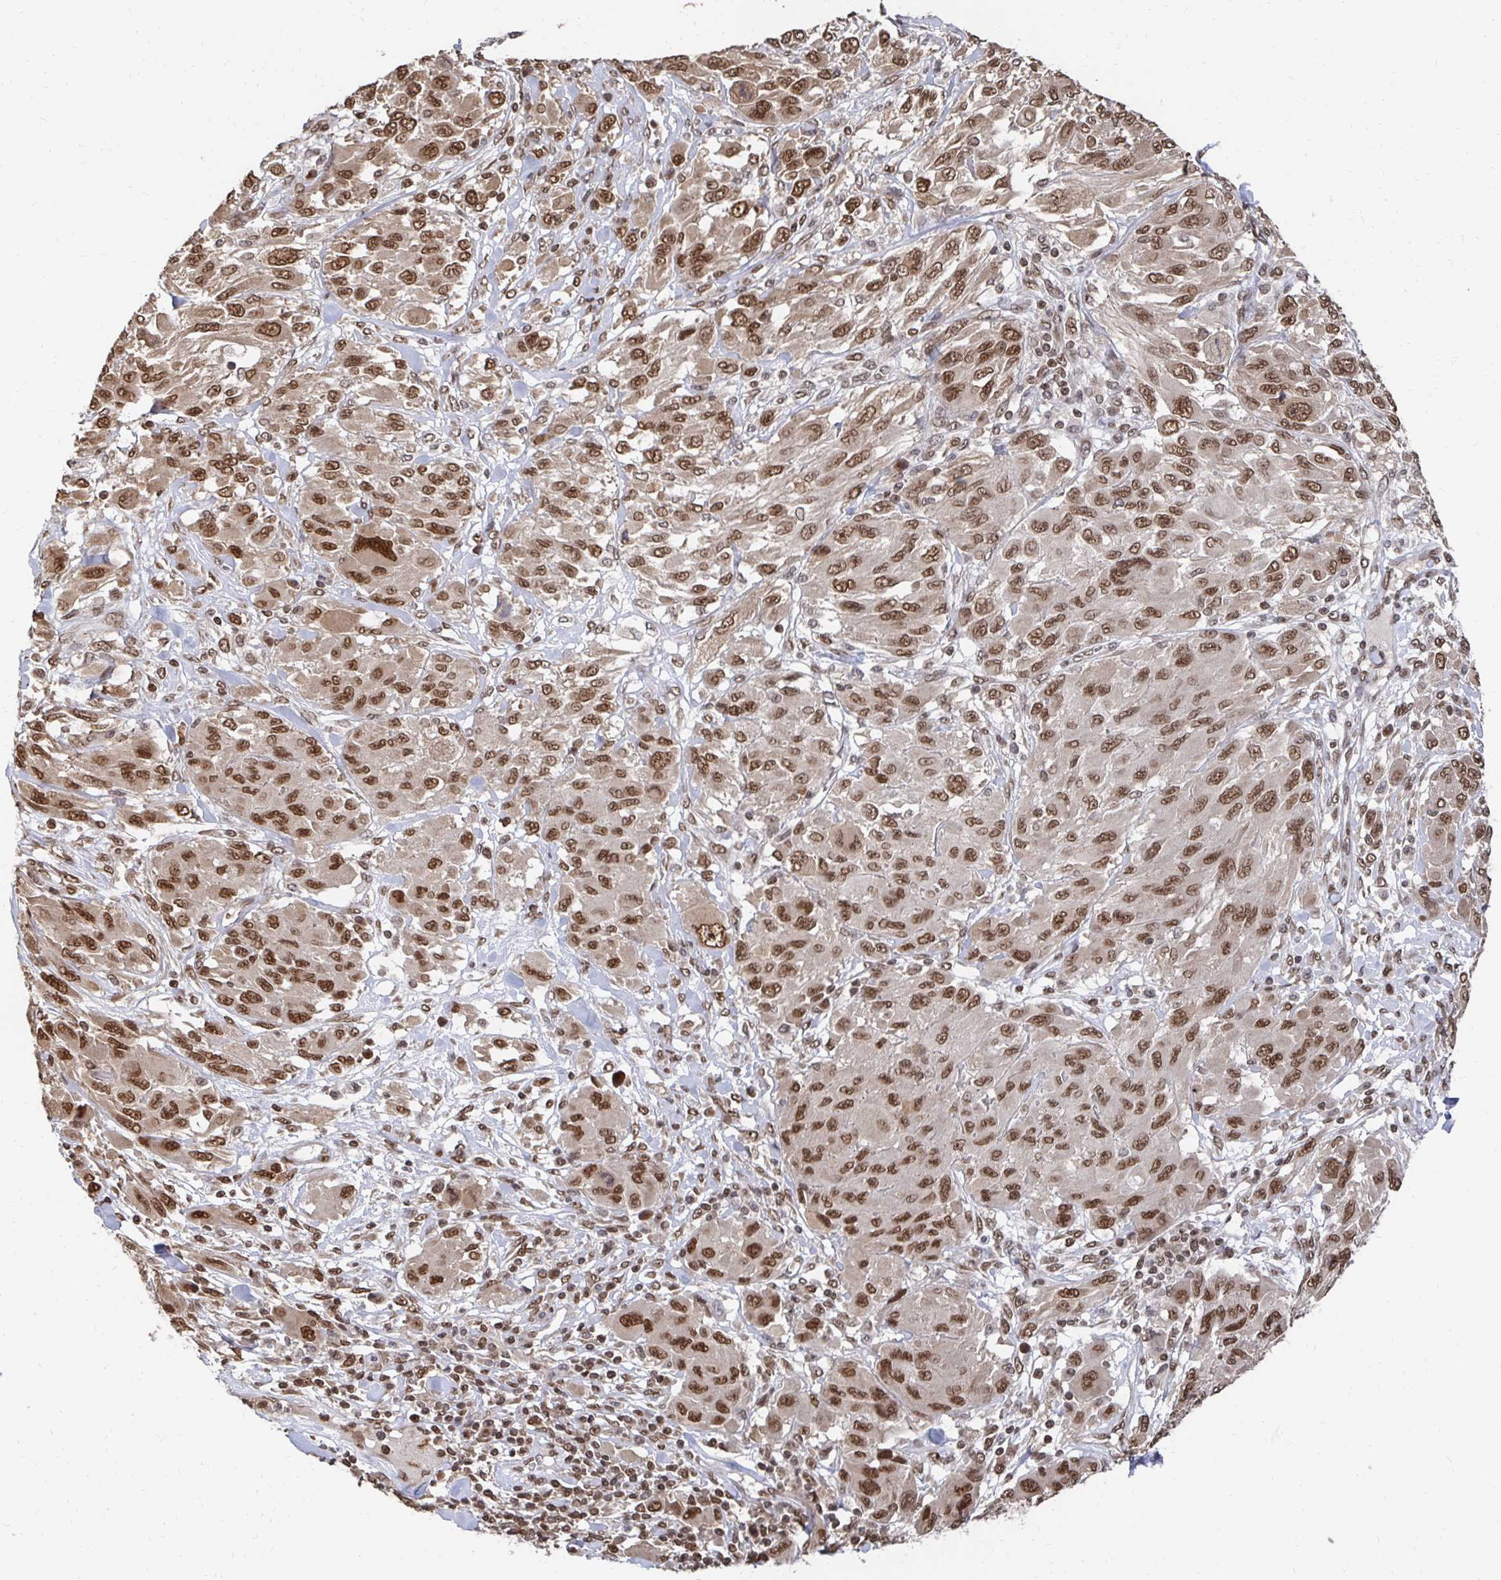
{"staining": {"intensity": "moderate", "quantity": ">75%", "location": "nuclear"}, "tissue": "melanoma", "cell_type": "Tumor cells", "image_type": "cancer", "snomed": [{"axis": "morphology", "description": "Malignant melanoma, NOS"}, {"axis": "topography", "description": "Skin"}], "caption": "Malignant melanoma stained with a protein marker demonstrates moderate staining in tumor cells.", "gene": "GTF3C6", "patient": {"sex": "female", "age": 91}}